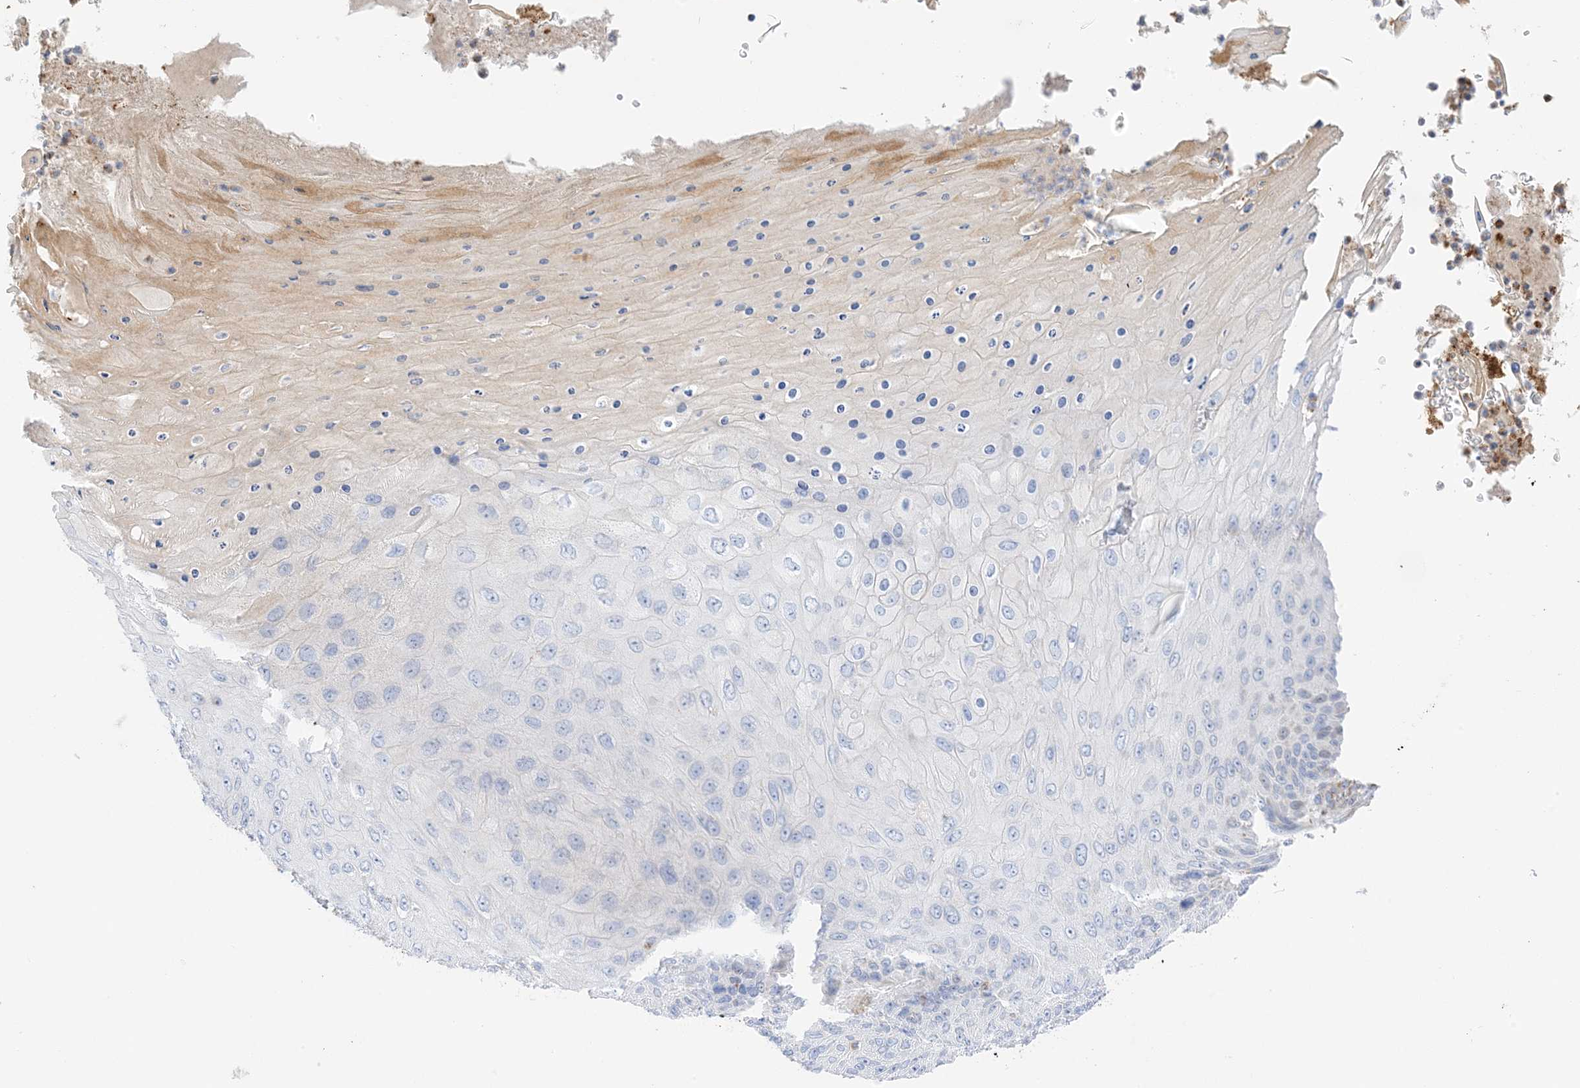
{"staining": {"intensity": "weak", "quantity": "<25%", "location": "cytoplasmic/membranous"}, "tissue": "skin cancer", "cell_type": "Tumor cells", "image_type": "cancer", "snomed": [{"axis": "morphology", "description": "Squamous cell carcinoma, NOS"}, {"axis": "topography", "description": "Skin"}], "caption": "Immunohistochemistry histopathology image of neoplastic tissue: human skin cancer (squamous cell carcinoma) stained with DAB (3,3'-diaminobenzidine) displays no significant protein staining in tumor cells.", "gene": "CAPN13", "patient": {"sex": "female", "age": 88}}